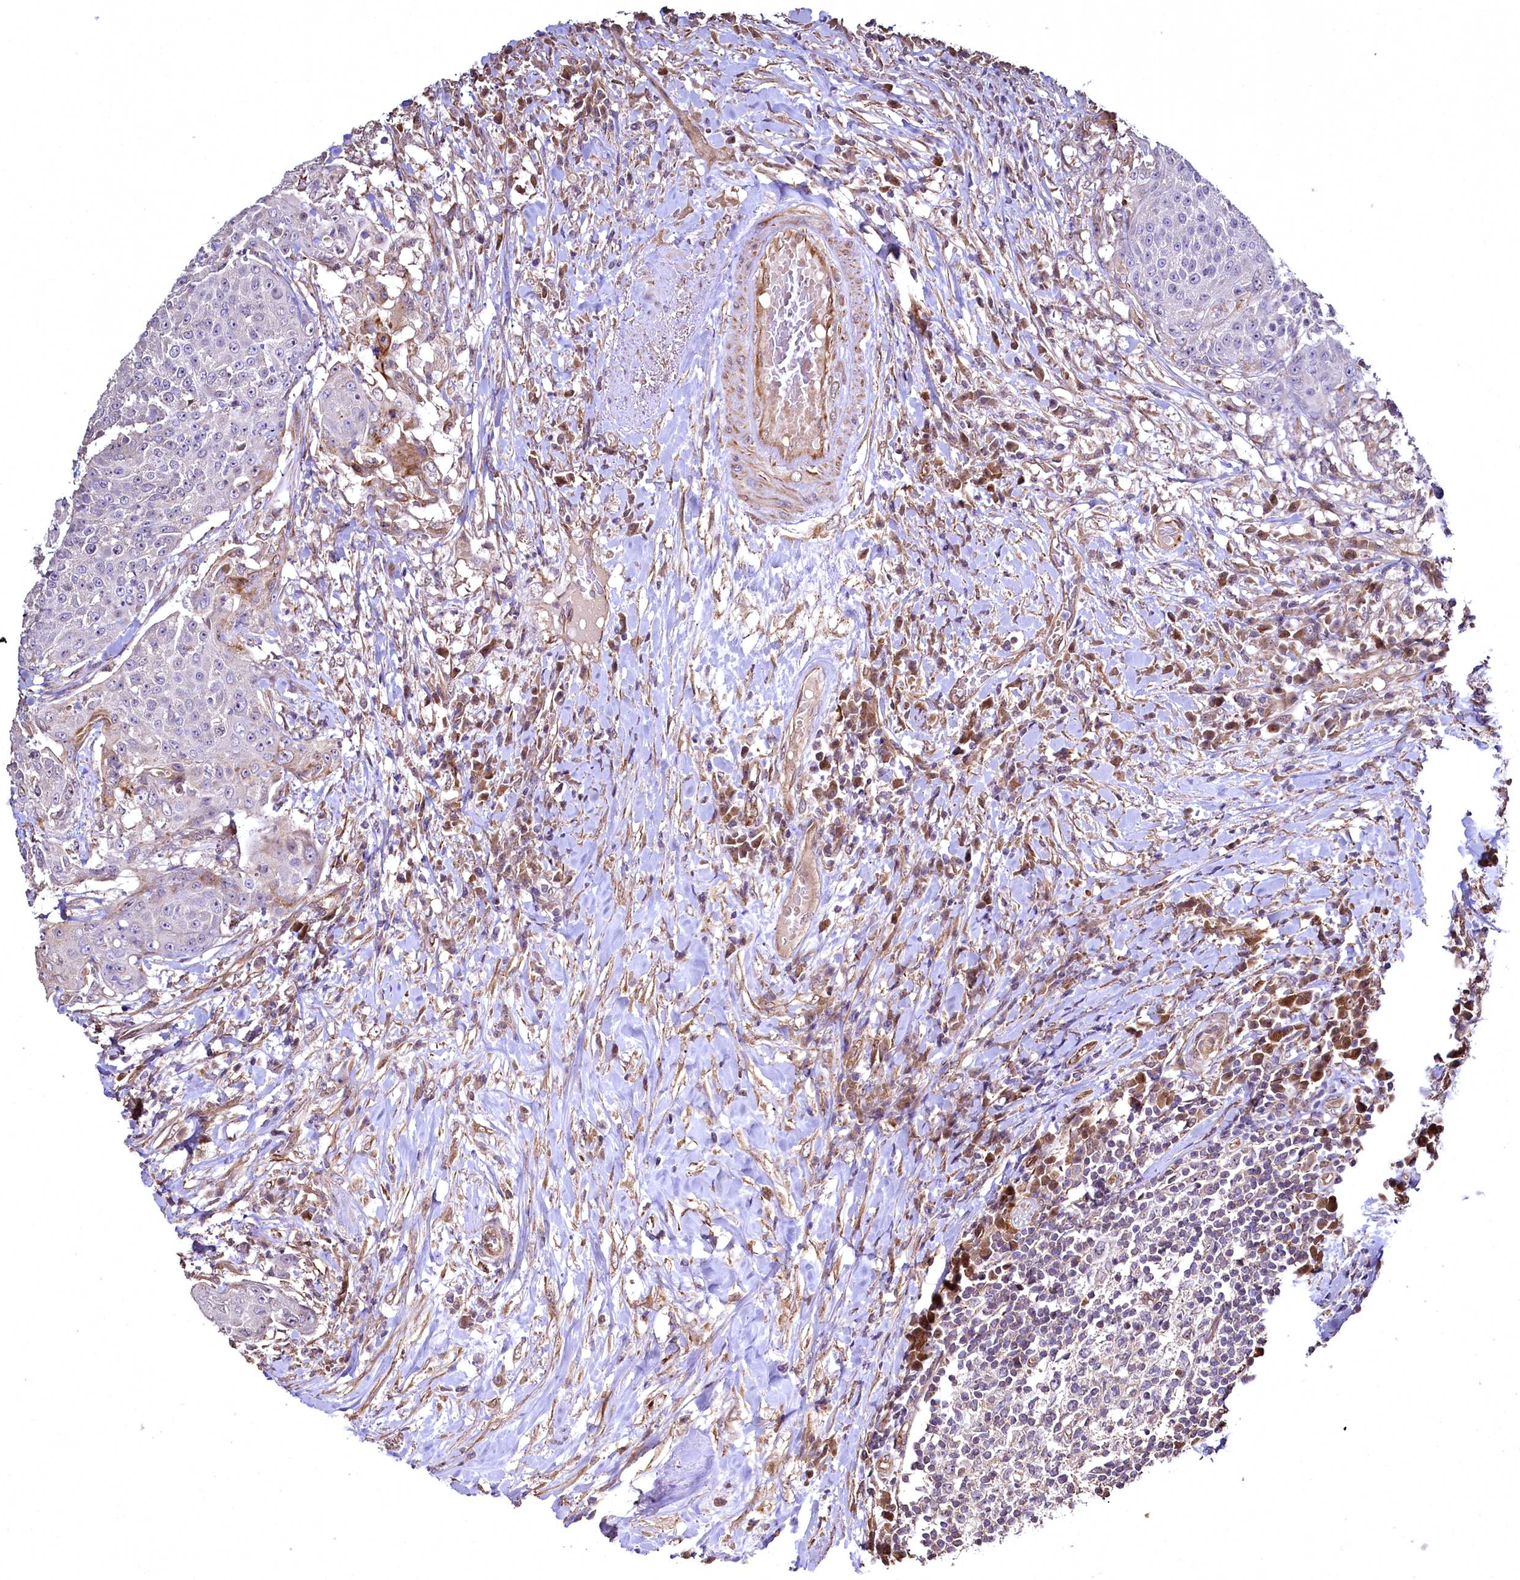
{"staining": {"intensity": "negative", "quantity": "none", "location": "none"}, "tissue": "urothelial cancer", "cell_type": "Tumor cells", "image_type": "cancer", "snomed": [{"axis": "morphology", "description": "Urothelial carcinoma, High grade"}, {"axis": "topography", "description": "Urinary bladder"}], "caption": "Immunohistochemistry (IHC) micrograph of human high-grade urothelial carcinoma stained for a protein (brown), which shows no positivity in tumor cells.", "gene": "TBCEL", "patient": {"sex": "female", "age": 63}}